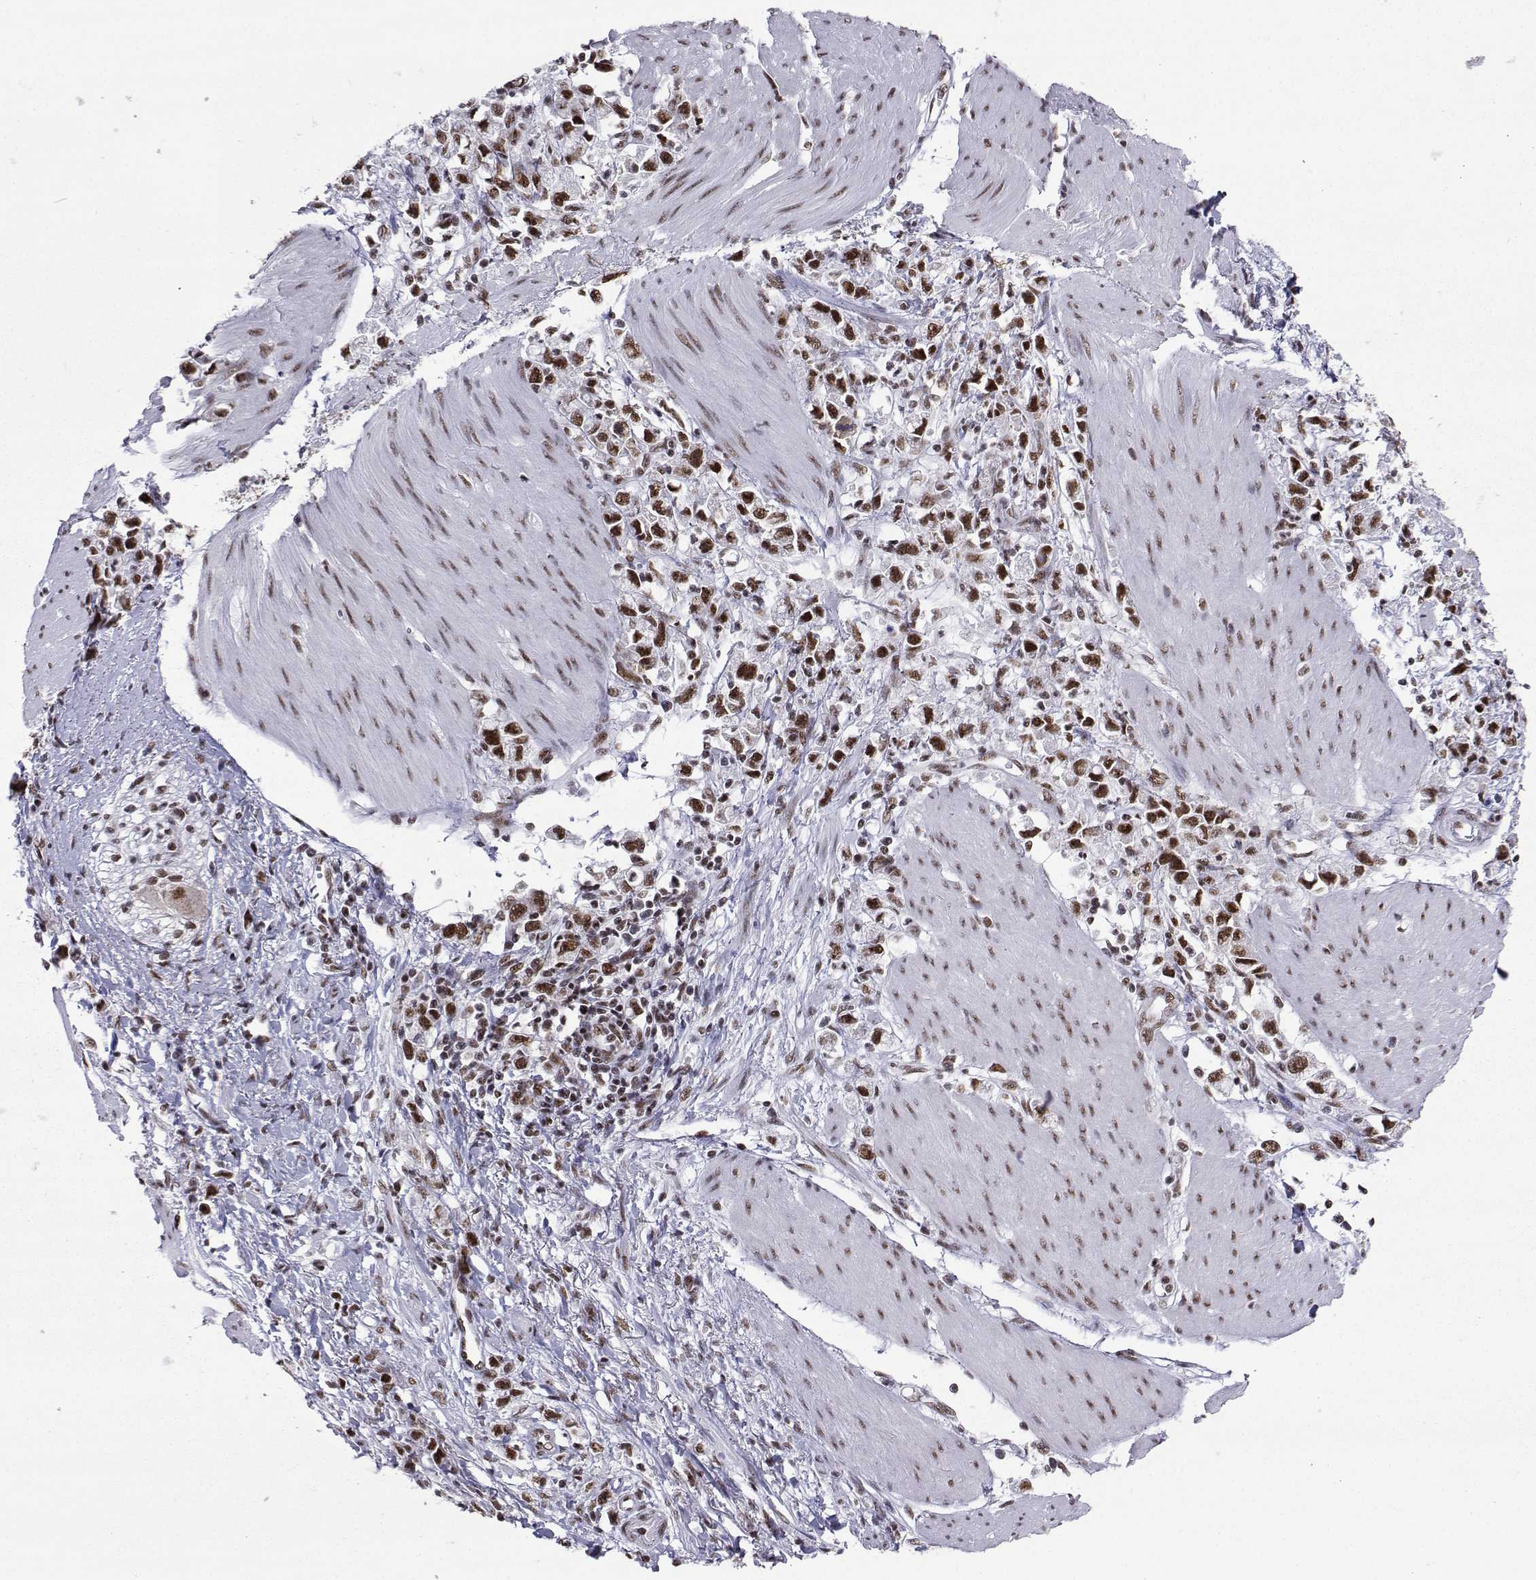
{"staining": {"intensity": "strong", "quantity": "25%-75%", "location": "nuclear"}, "tissue": "stomach cancer", "cell_type": "Tumor cells", "image_type": "cancer", "snomed": [{"axis": "morphology", "description": "Adenocarcinoma, NOS"}, {"axis": "topography", "description": "Stomach"}], "caption": "Immunohistochemical staining of human stomach cancer reveals strong nuclear protein staining in approximately 25%-75% of tumor cells.", "gene": "SNRPB2", "patient": {"sex": "female", "age": 59}}